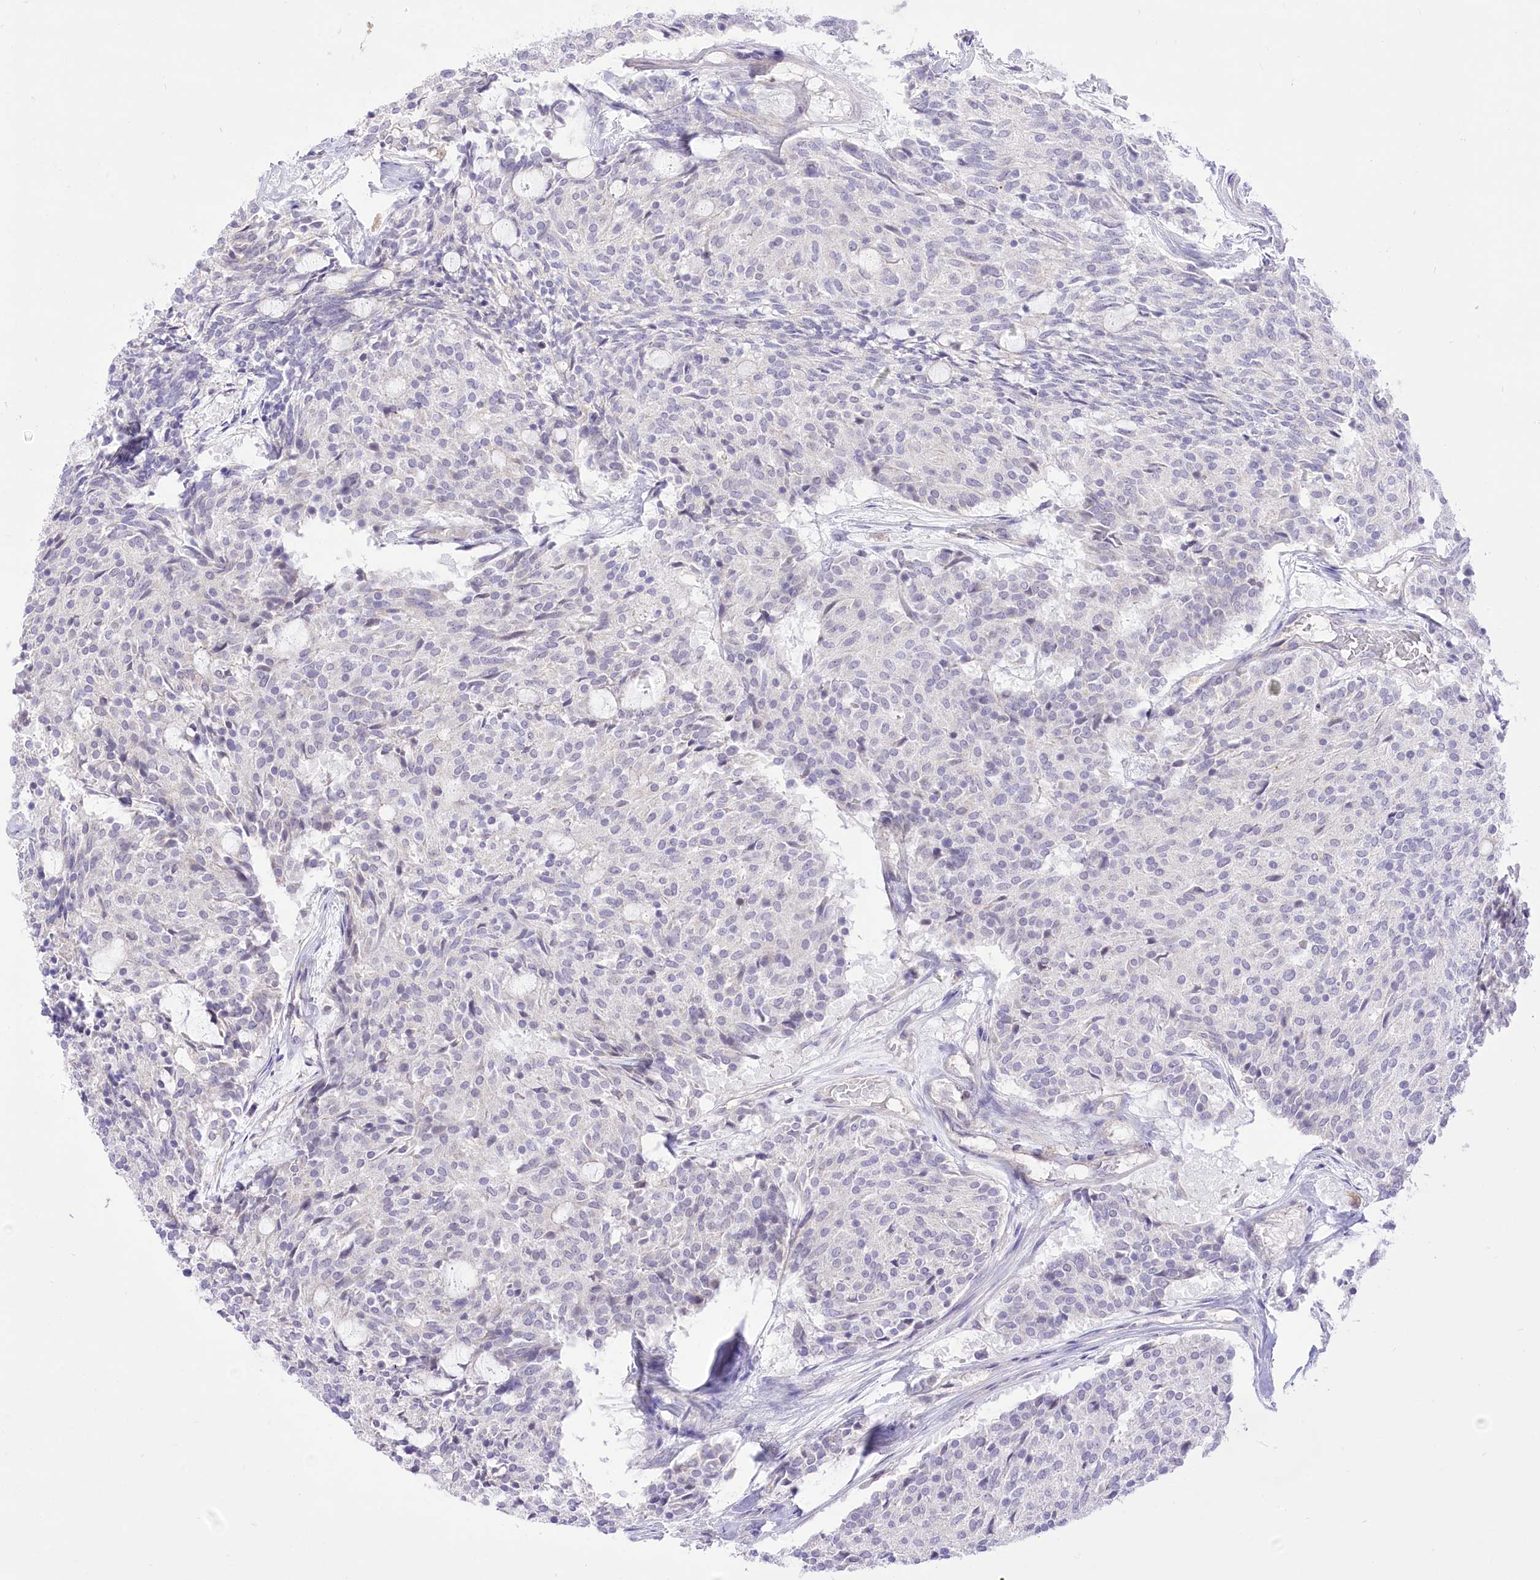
{"staining": {"intensity": "negative", "quantity": "none", "location": "none"}, "tissue": "carcinoid", "cell_type": "Tumor cells", "image_type": "cancer", "snomed": [{"axis": "morphology", "description": "Carcinoid, malignant, NOS"}, {"axis": "topography", "description": "Pancreas"}], "caption": "Tumor cells show no significant expression in carcinoid.", "gene": "HELT", "patient": {"sex": "female", "age": 54}}